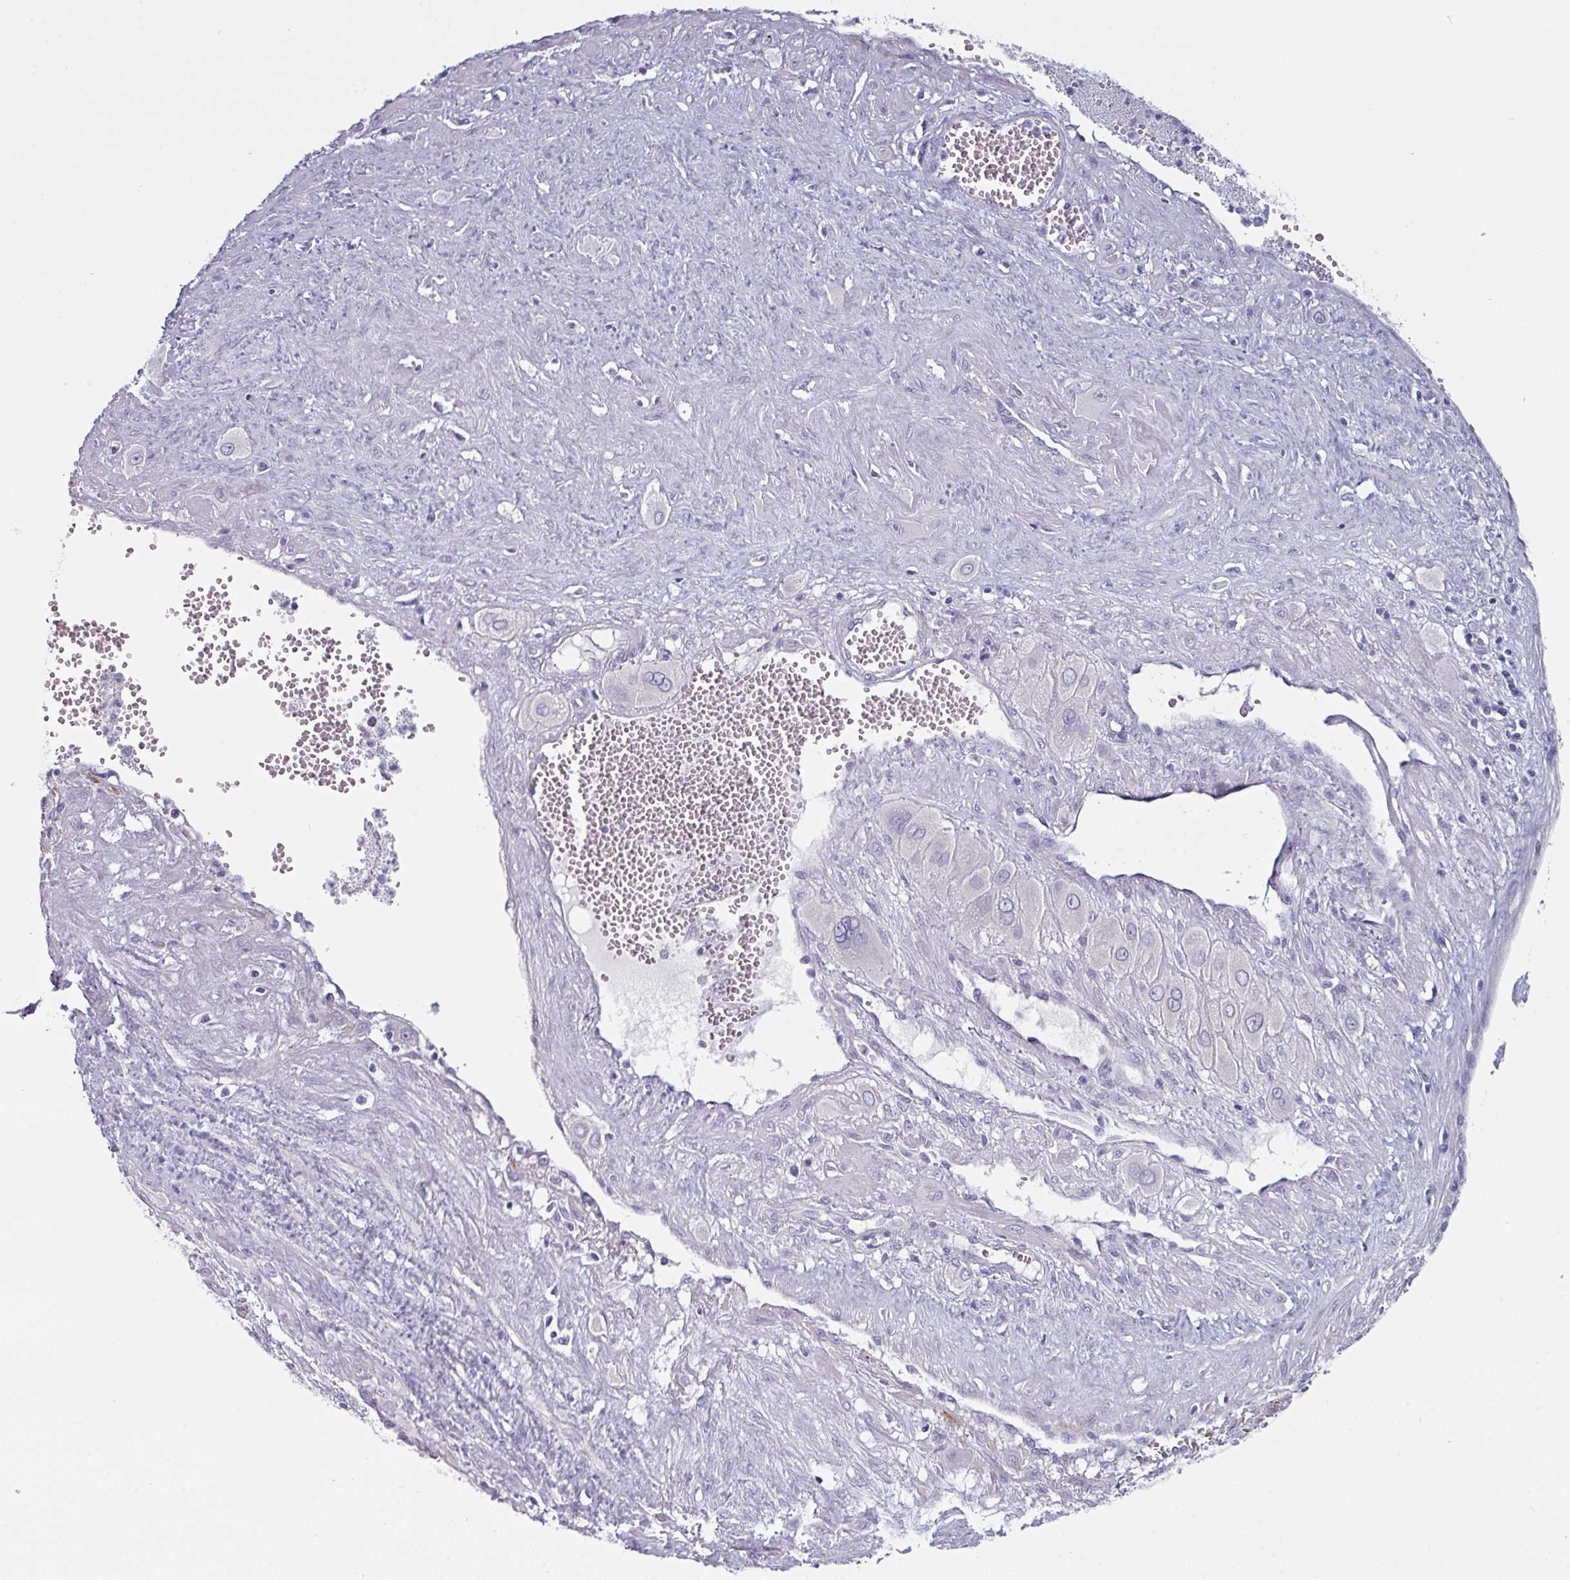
{"staining": {"intensity": "negative", "quantity": "none", "location": "none"}, "tissue": "cervical cancer", "cell_type": "Tumor cells", "image_type": "cancer", "snomed": [{"axis": "morphology", "description": "Squamous cell carcinoma, NOS"}, {"axis": "topography", "description": "Cervix"}], "caption": "Tumor cells show no significant protein expression in squamous cell carcinoma (cervical). (Stains: DAB immunohistochemistry with hematoxylin counter stain, Microscopy: brightfield microscopy at high magnification).", "gene": "SLC17A7", "patient": {"sex": "female", "age": 34}}